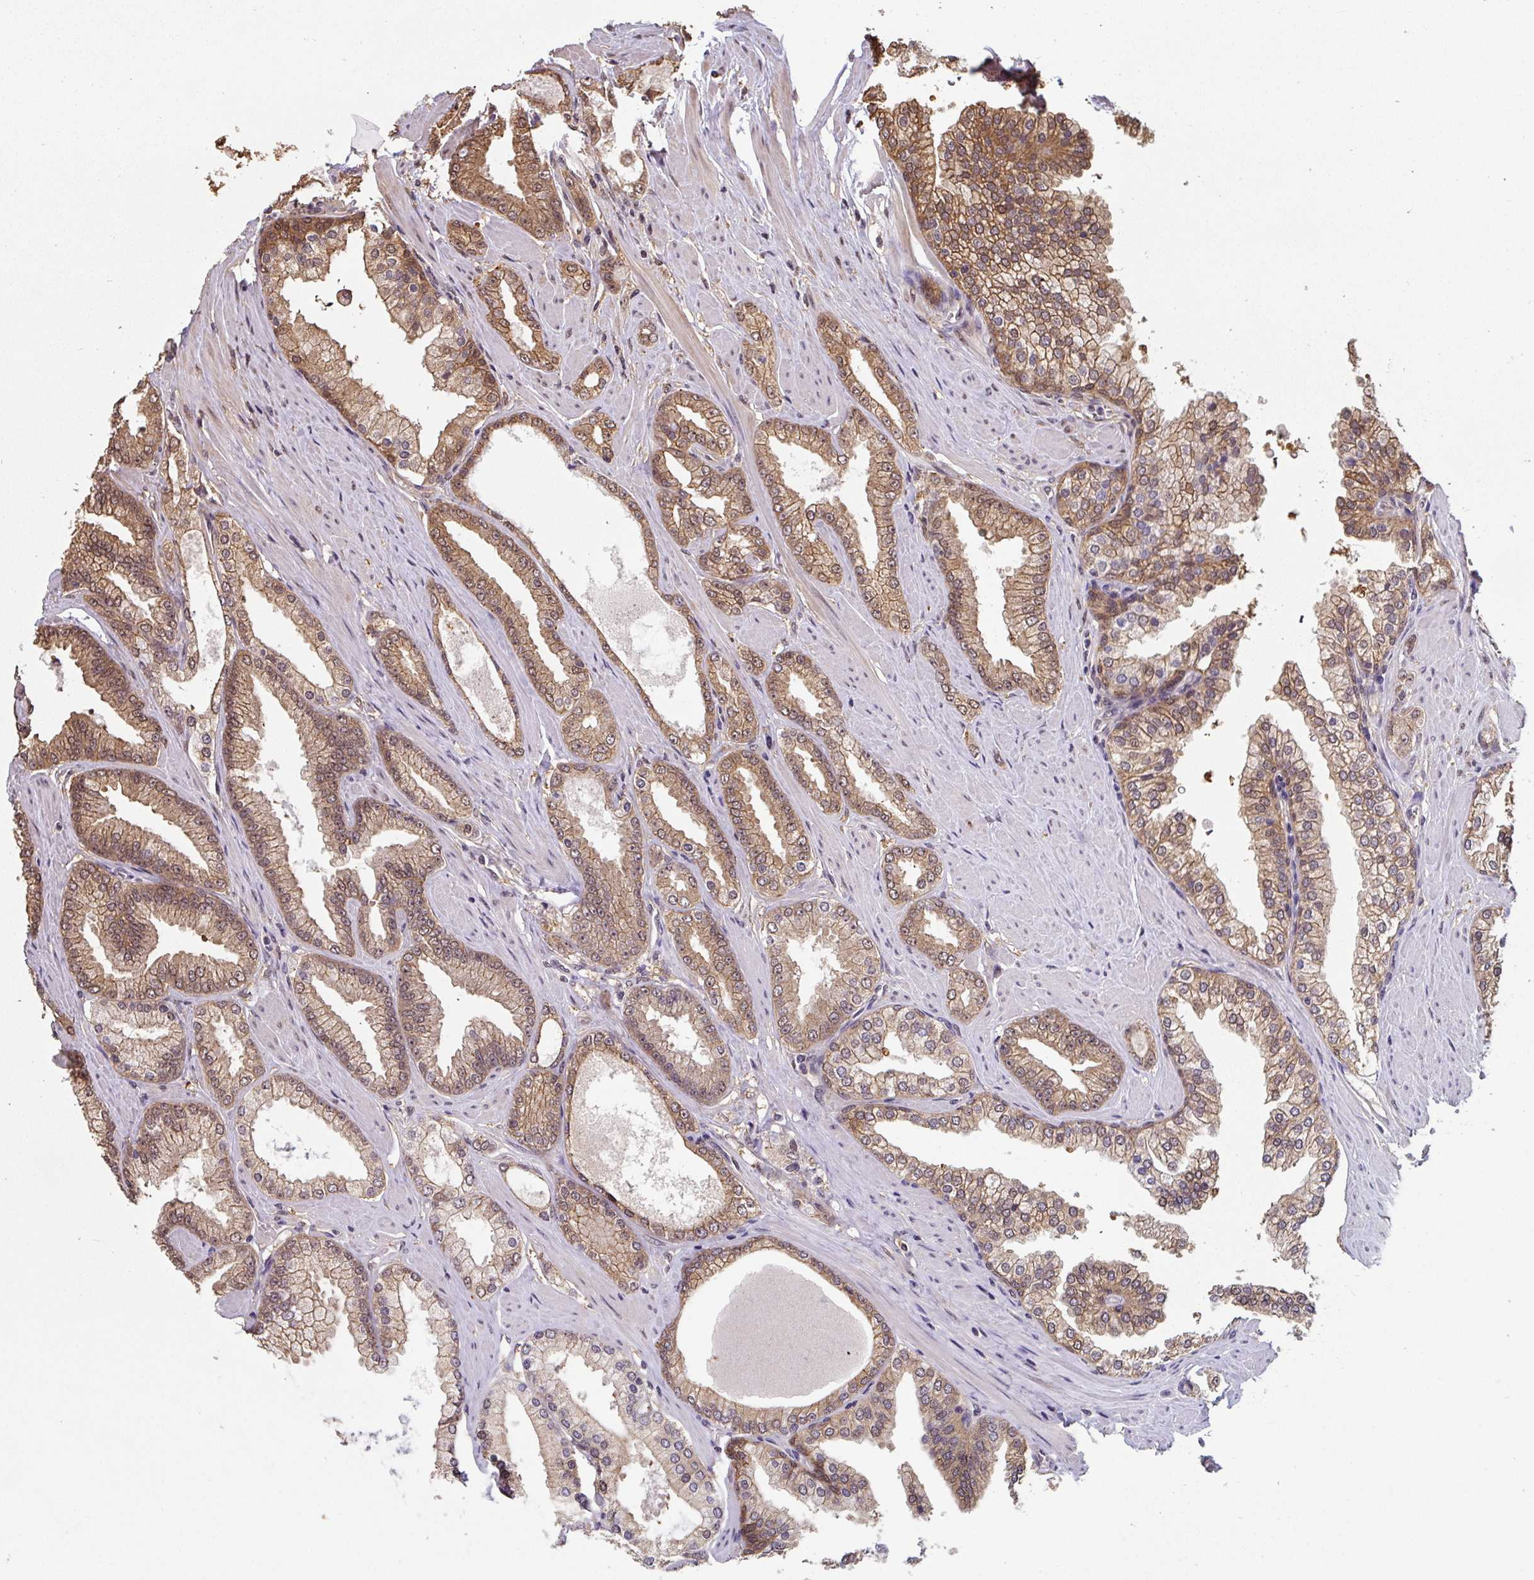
{"staining": {"intensity": "moderate", "quantity": ">75%", "location": "cytoplasmic/membranous,nuclear"}, "tissue": "prostate cancer", "cell_type": "Tumor cells", "image_type": "cancer", "snomed": [{"axis": "morphology", "description": "Adenocarcinoma, Low grade"}, {"axis": "topography", "description": "Prostate"}], "caption": "High-magnification brightfield microscopy of prostate cancer (adenocarcinoma (low-grade)) stained with DAB (brown) and counterstained with hematoxylin (blue). tumor cells exhibit moderate cytoplasmic/membranous and nuclear expression is identified in approximately>75% of cells.", "gene": "ST13", "patient": {"sex": "male", "age": 42}}